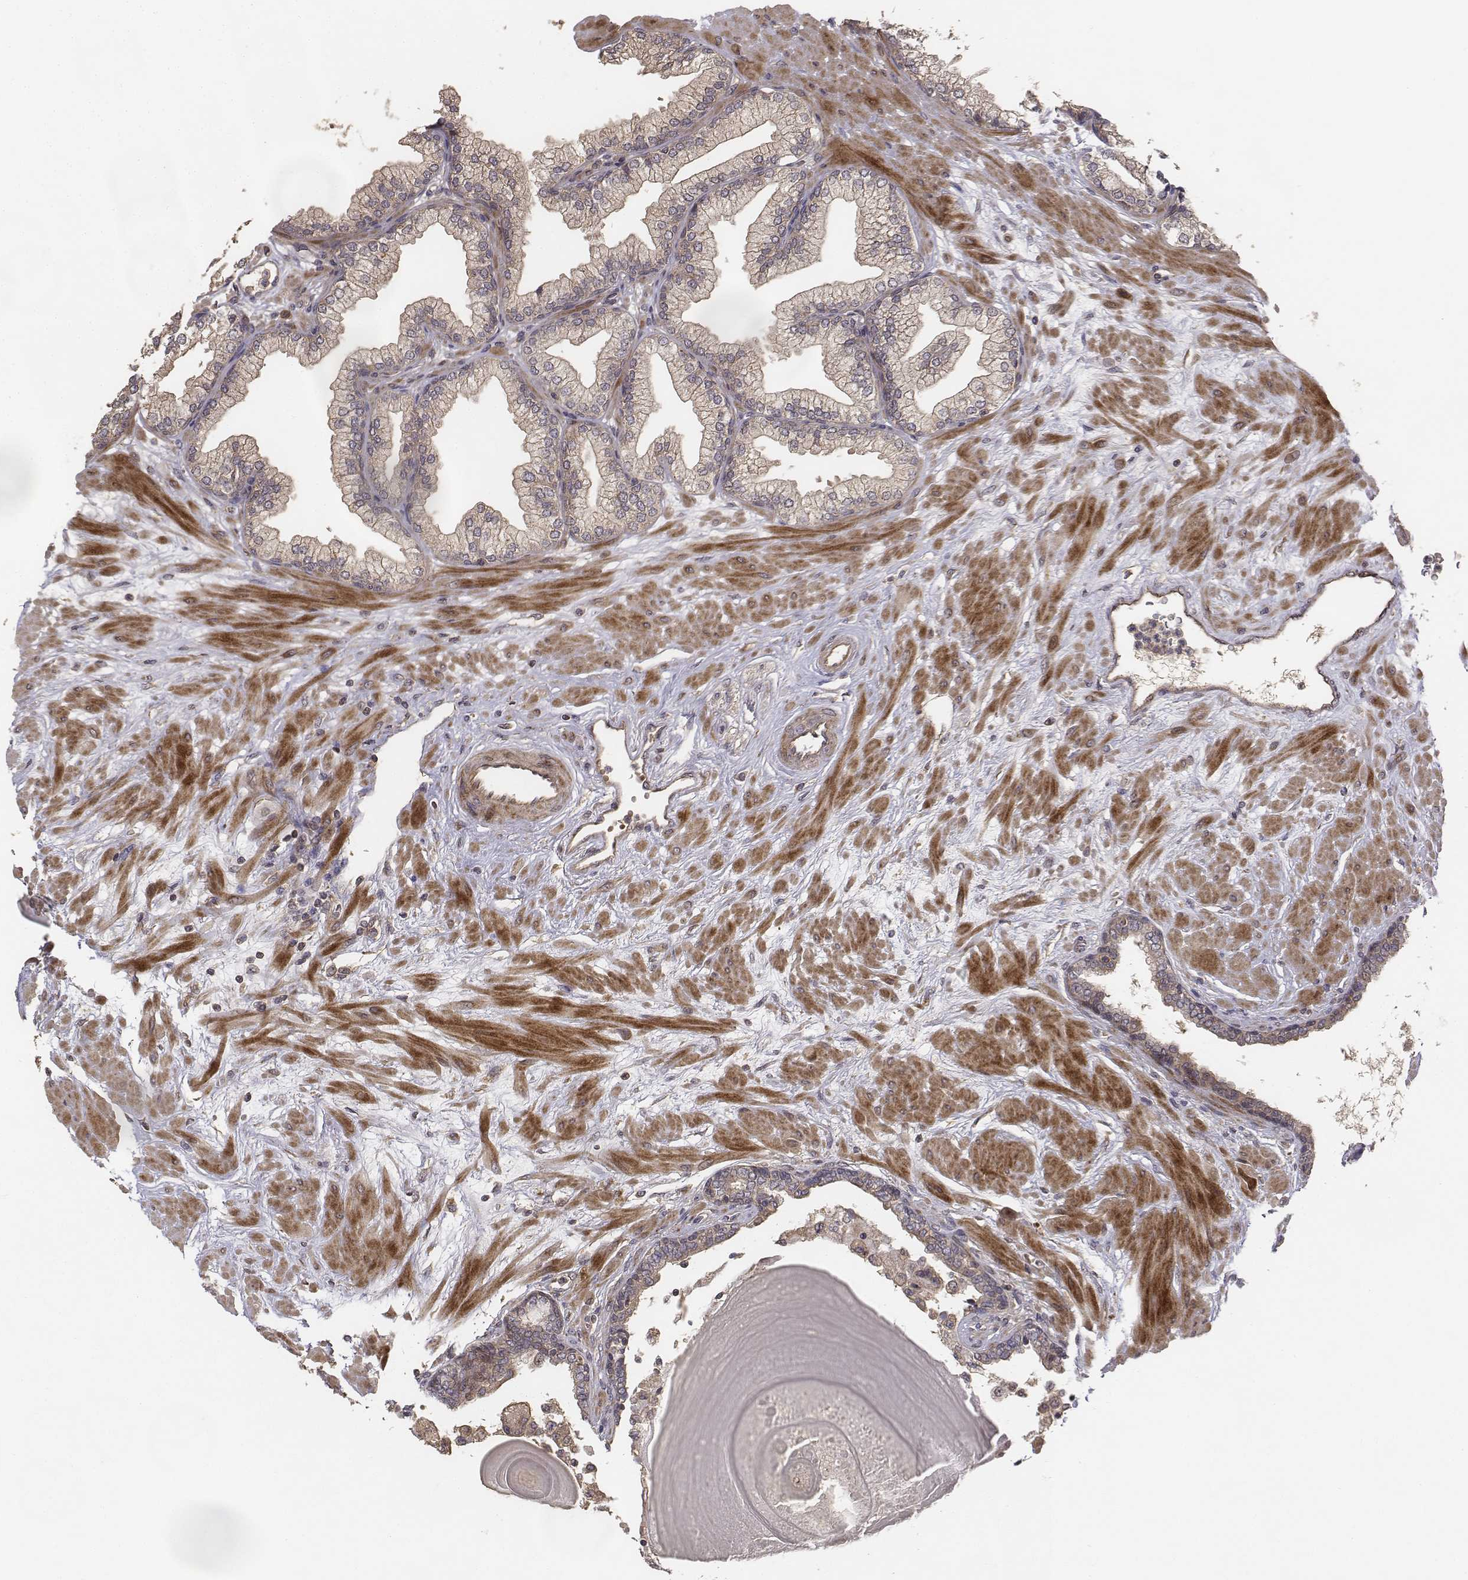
{"staining": {"intensity": "weak", "quantity": "25%-75%", "location": "cytoplasmic/membranous"}, "tissue": "prostate", "cell_type": "Glandular cells", "image_type": "normal", "snomed": [{"axis": "morphology", "description": "Normal tissue, NOS"}, {"axis": "topography", "description": "Prostate"}, {"axis": "topography", "description": "Peripheral nerve tissue"}], "caption": "IHC of normal prostate reveals low levels of weak cytoplasmic/membranous expression in about 25%-75% of glandular cells. (brown staining indicates protein expression, while blue staining denotes nuclei).", "gene": "FBXO21", "patient": {"sex": "male", "age": 61}}